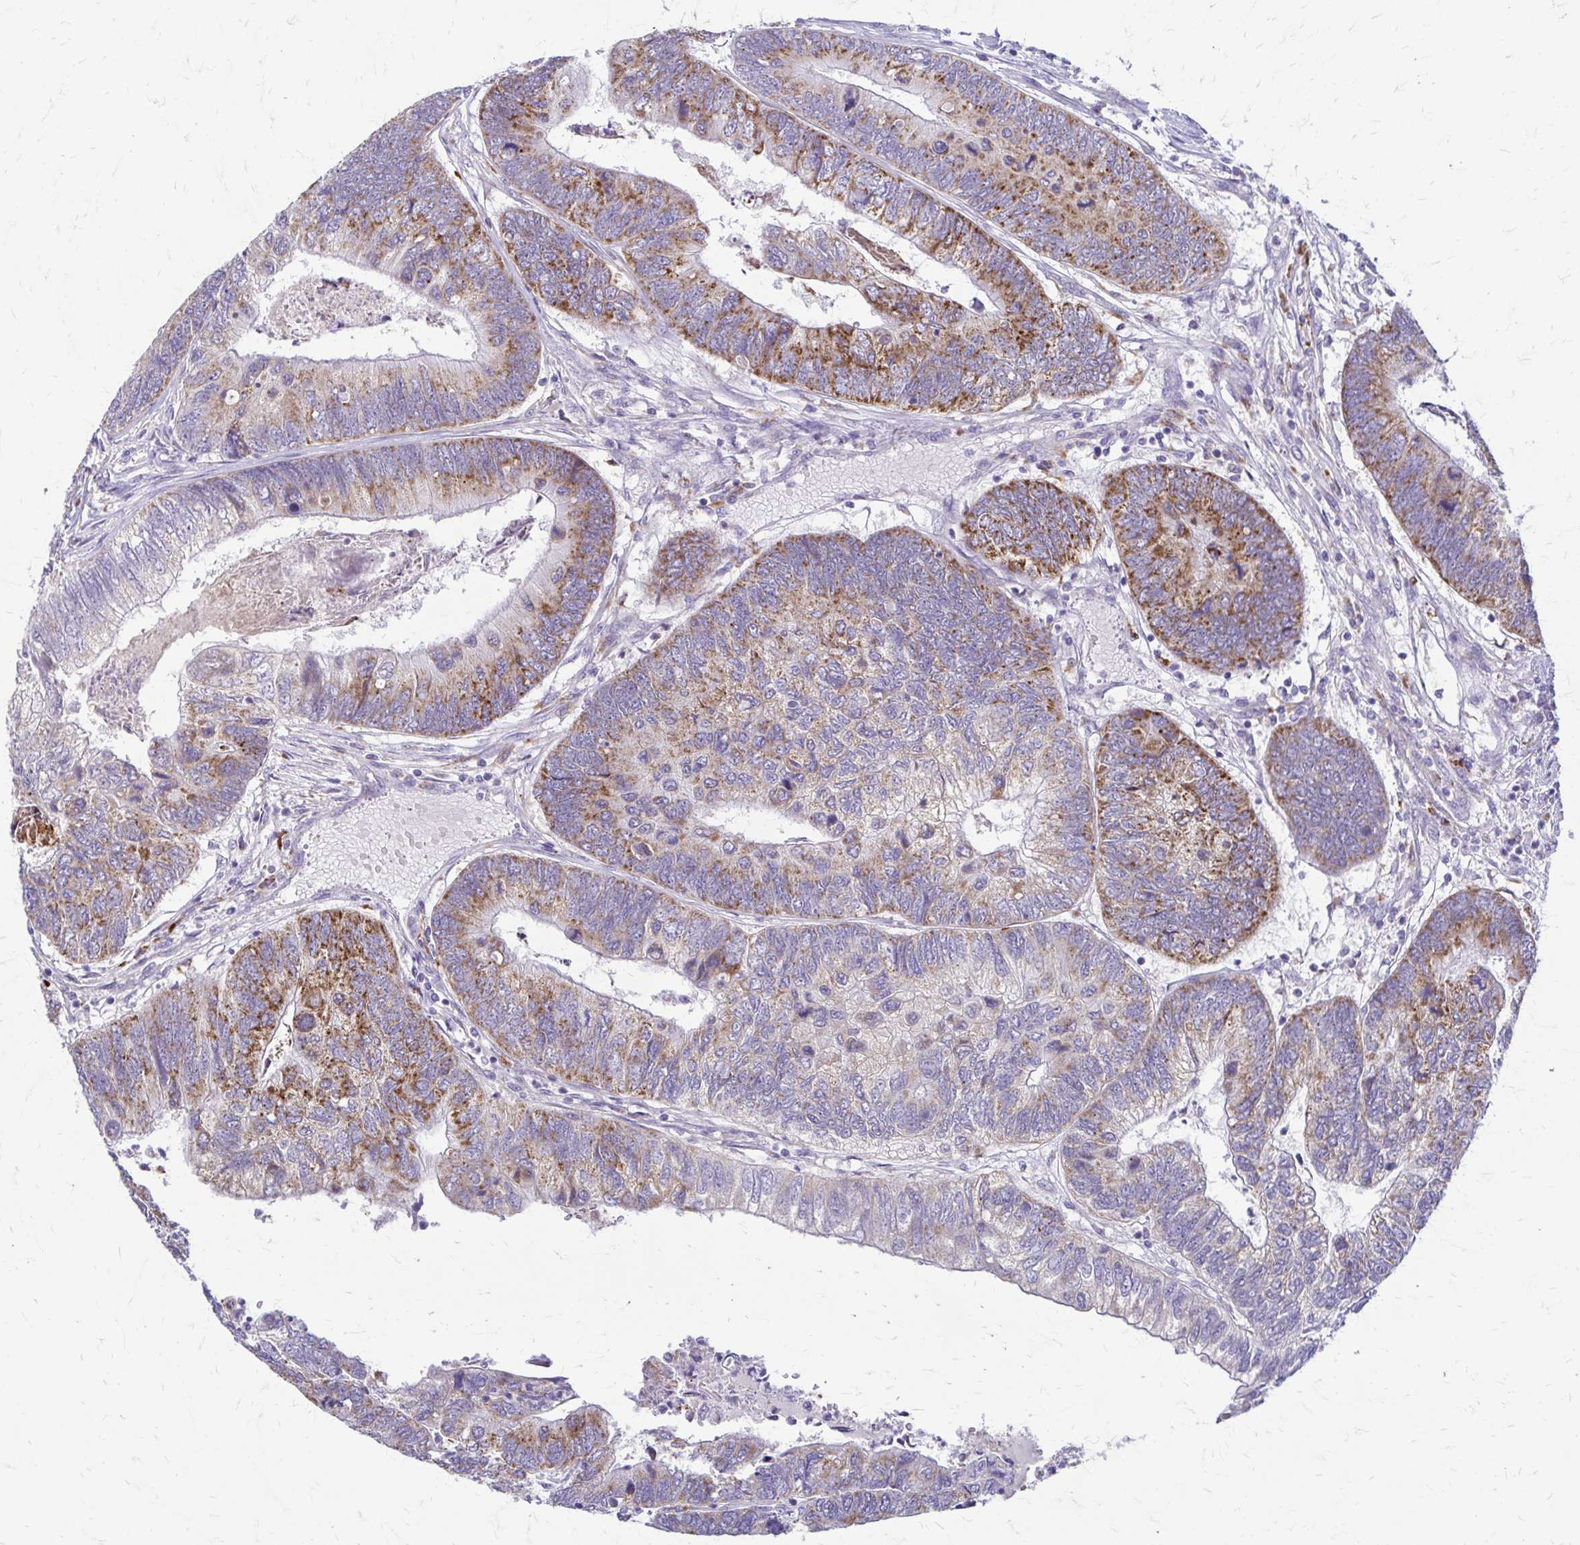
{"staining": {"intensity": "moderate", "quantity": "25%-75%", "location": "cytoplasmic/membranous"}, "tissue": "colorectal cancer", "cell_type": "Tumor cells", "image_type": "cancer", "snomed": [{"axis": "morphology", "description": "Adenocarcinoma, NOS"}, {"axis": "topography", "description": "Colon"}], "caption": "Colorectal cancer (adenocarcinoma) stained with IHC displays moderate cytoplasmic/membranous expression in approximately 25%-75% of tumor cells.", "gene": "SAMD13", "patient": {"sex": "female", "age": 67}}